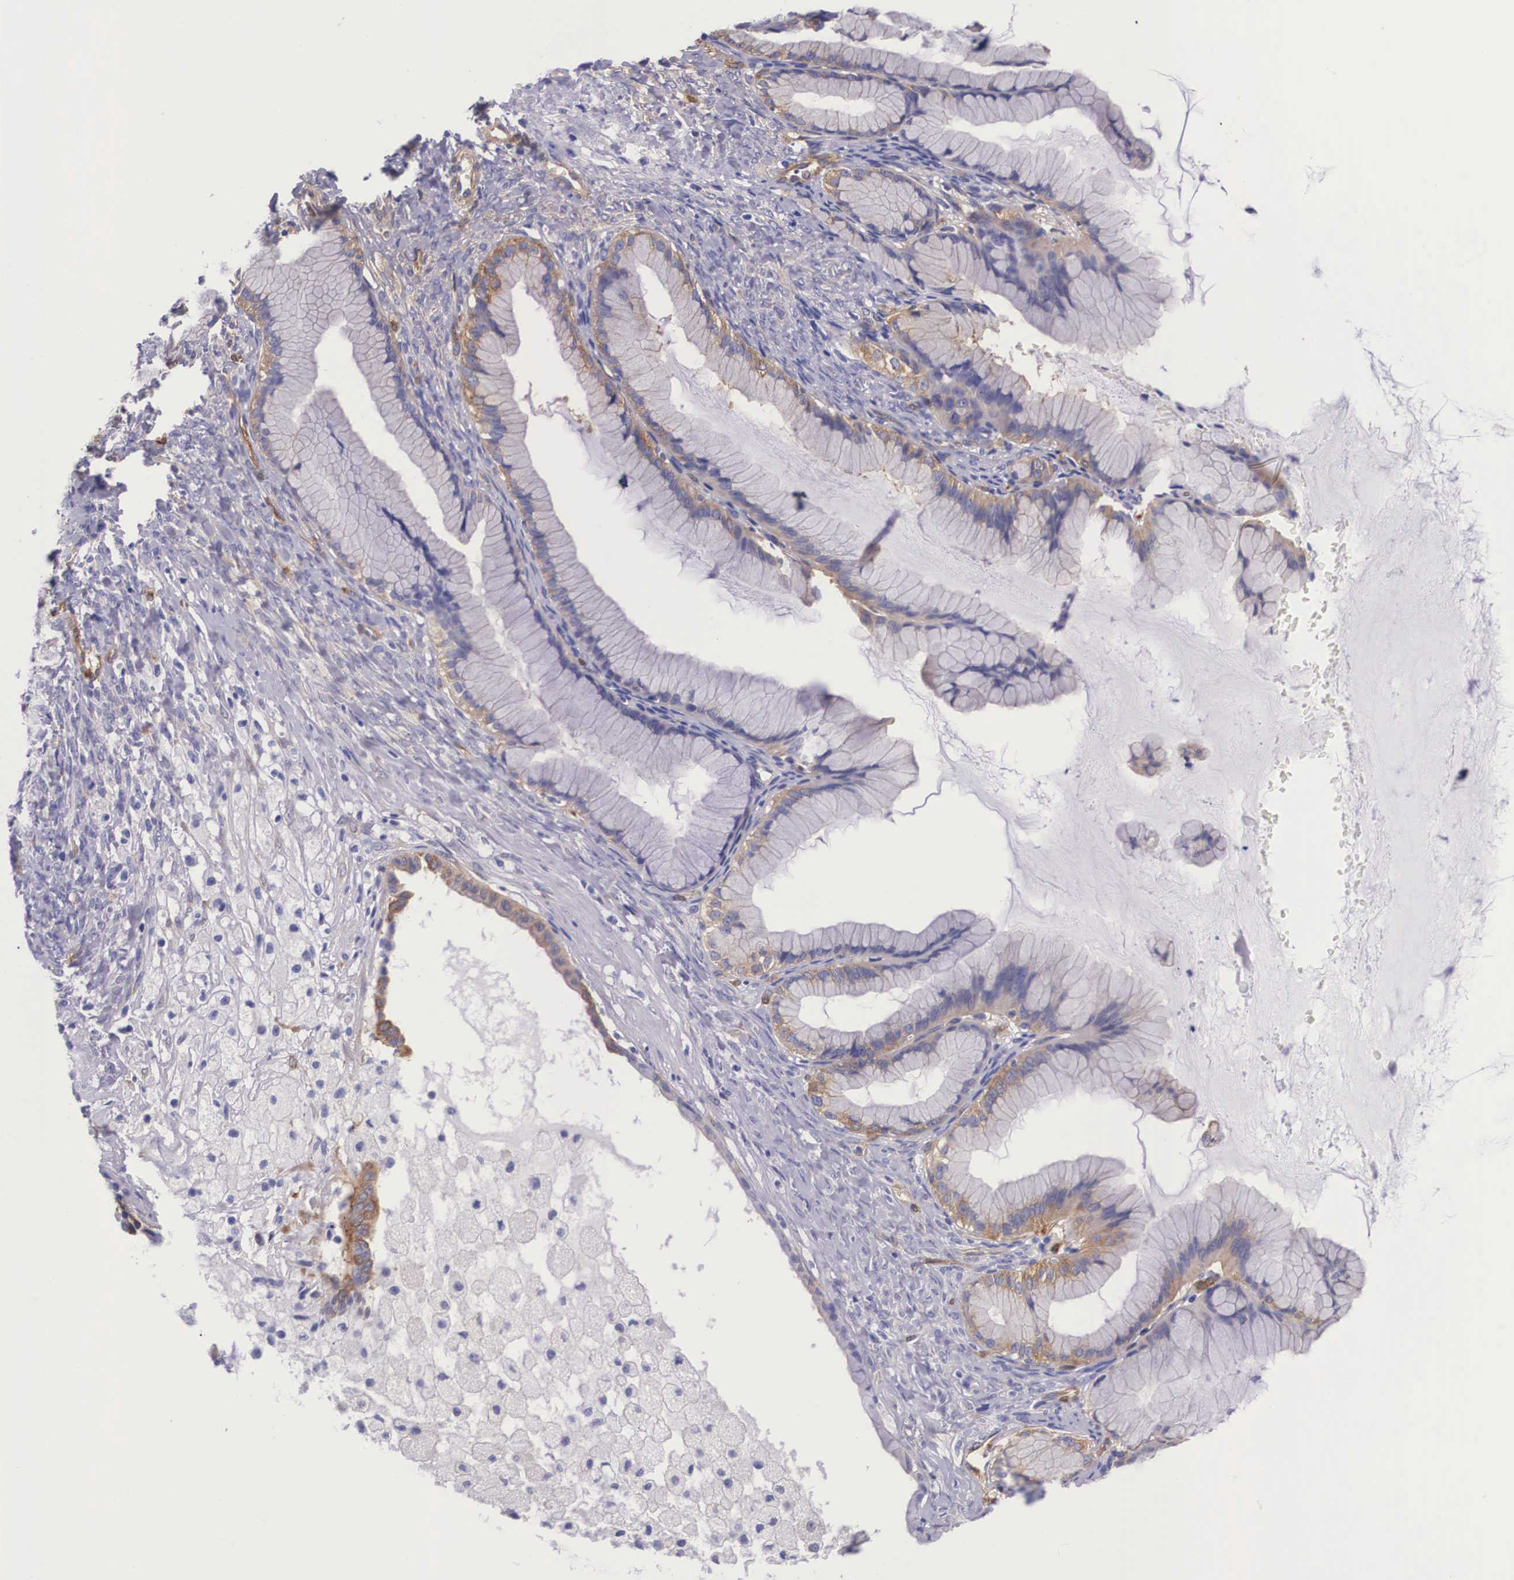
{"staining": {"intensity": "moderate", "quantity": "25%-75%", "location": "cytoplasmic/membranous"}, "tissue": "ovarian cancer", "cell_type": "Tumor cells", "image_type": "cancer", "snomed": [{"axis": "morphology", "description": "Cystadenocarcinoma, mucinous, NOS"}, {"axis": "topography", "description": "Ovary"}], "caption": "Moderate cytoplasmic/membranous protein expression is identified in approximately 25%-75% of tumor cells in ovarian mucinous cystadenocarcinoma. (DAB (3,3'-diaminobenzidine) = brown stain, brightfield microscopy at high magnification).", "gene": "BCAR1", "patient": {"sex": "female", "age": 41}}